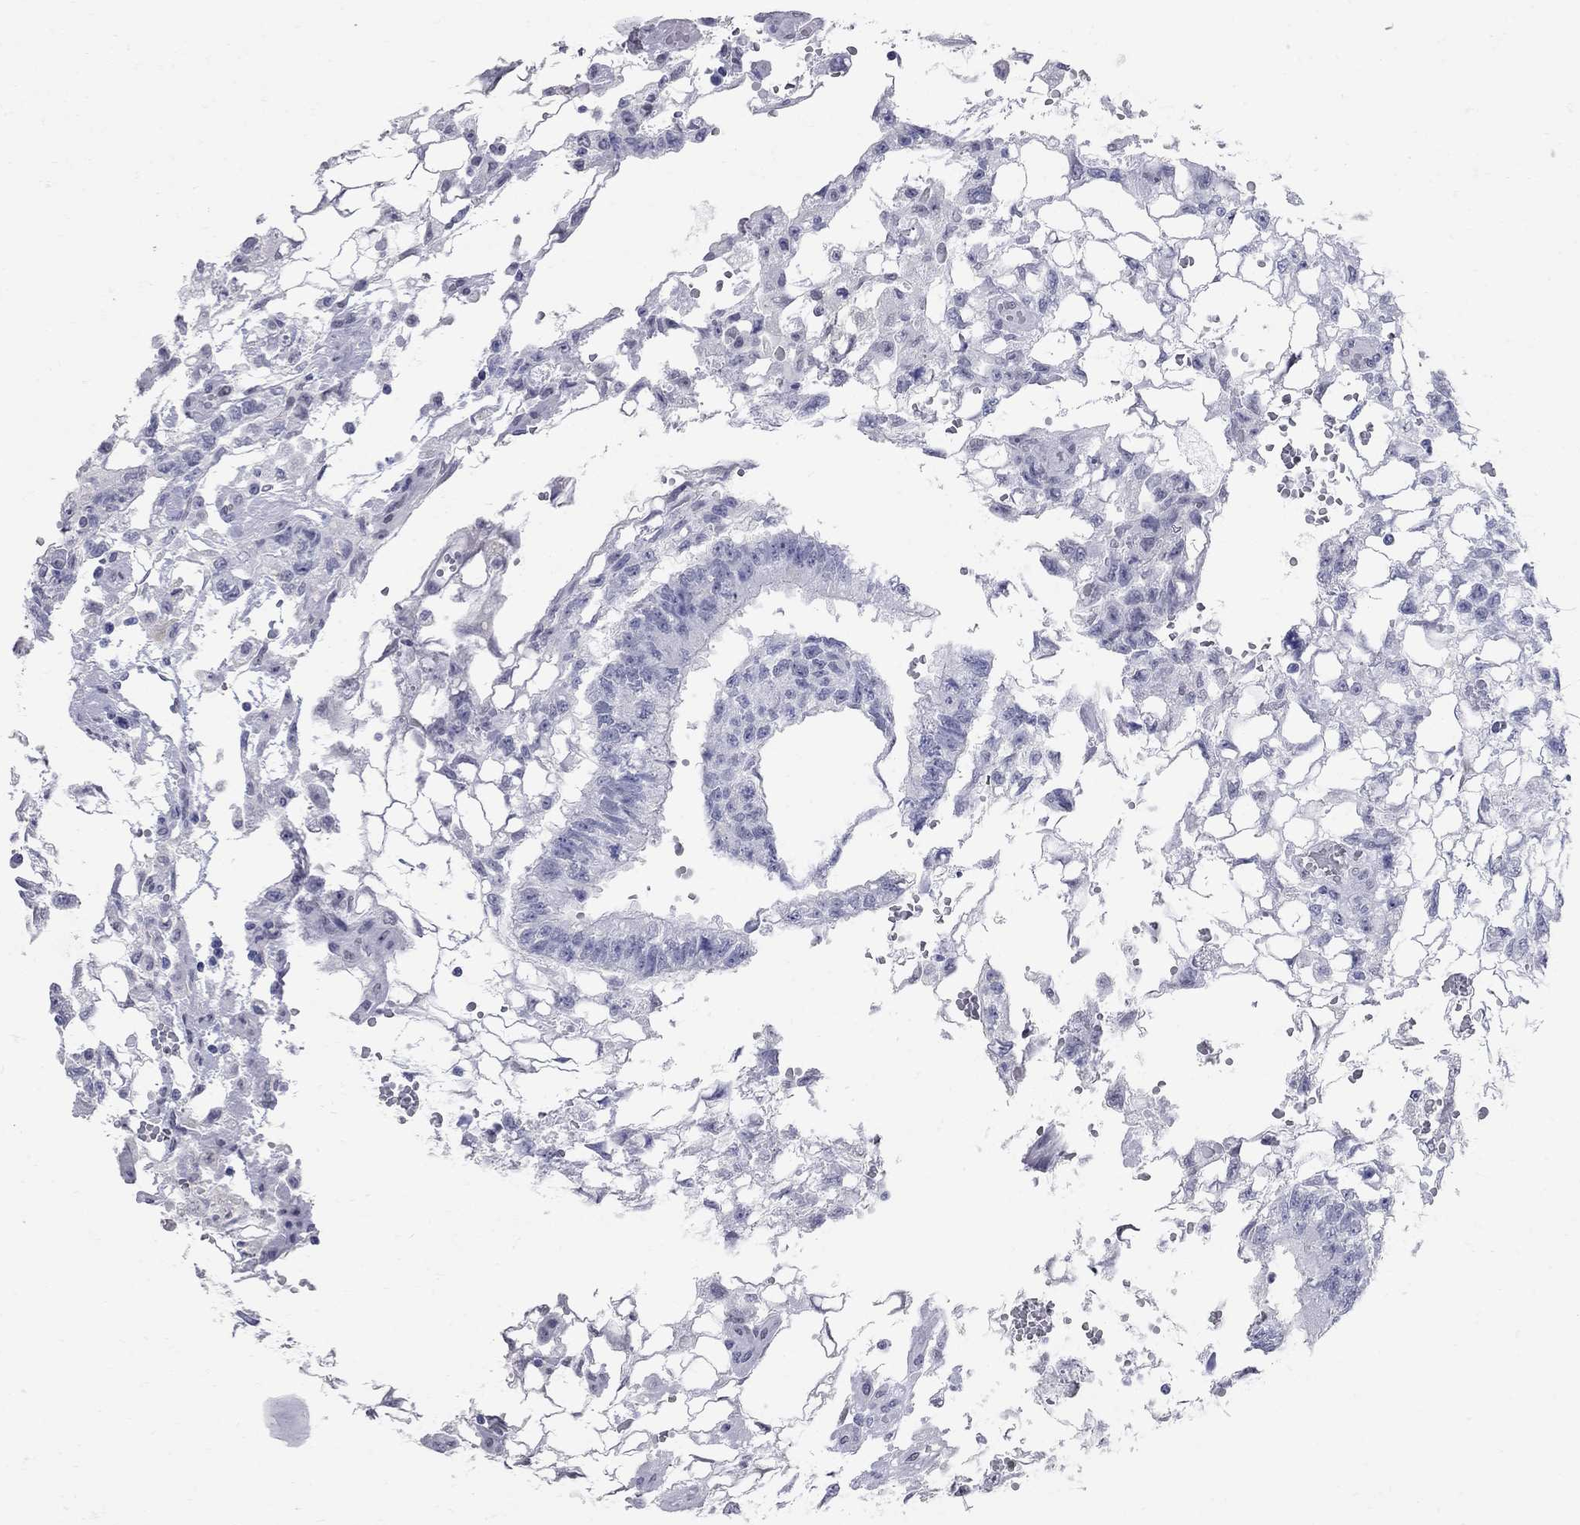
{"staining": {"intensity": "negative", "quantity": "none", "location": "none"}, "tissue": "testis cancer", "cell_type": "Tumor cells", "image_type": "cancer", "snomed": [{"axis": "morphology", "description": "Carcinoma, Embryonal, NOS"}, {"axis": "topography", "description": "Testis"}], "caption": "This is a image of immunohistochemistry (IHC) staining of testis cancer, which shows no positivity in tumor cells.", "gene": "BPIFB1", "patient": {"sex": "male", "age": 32}}